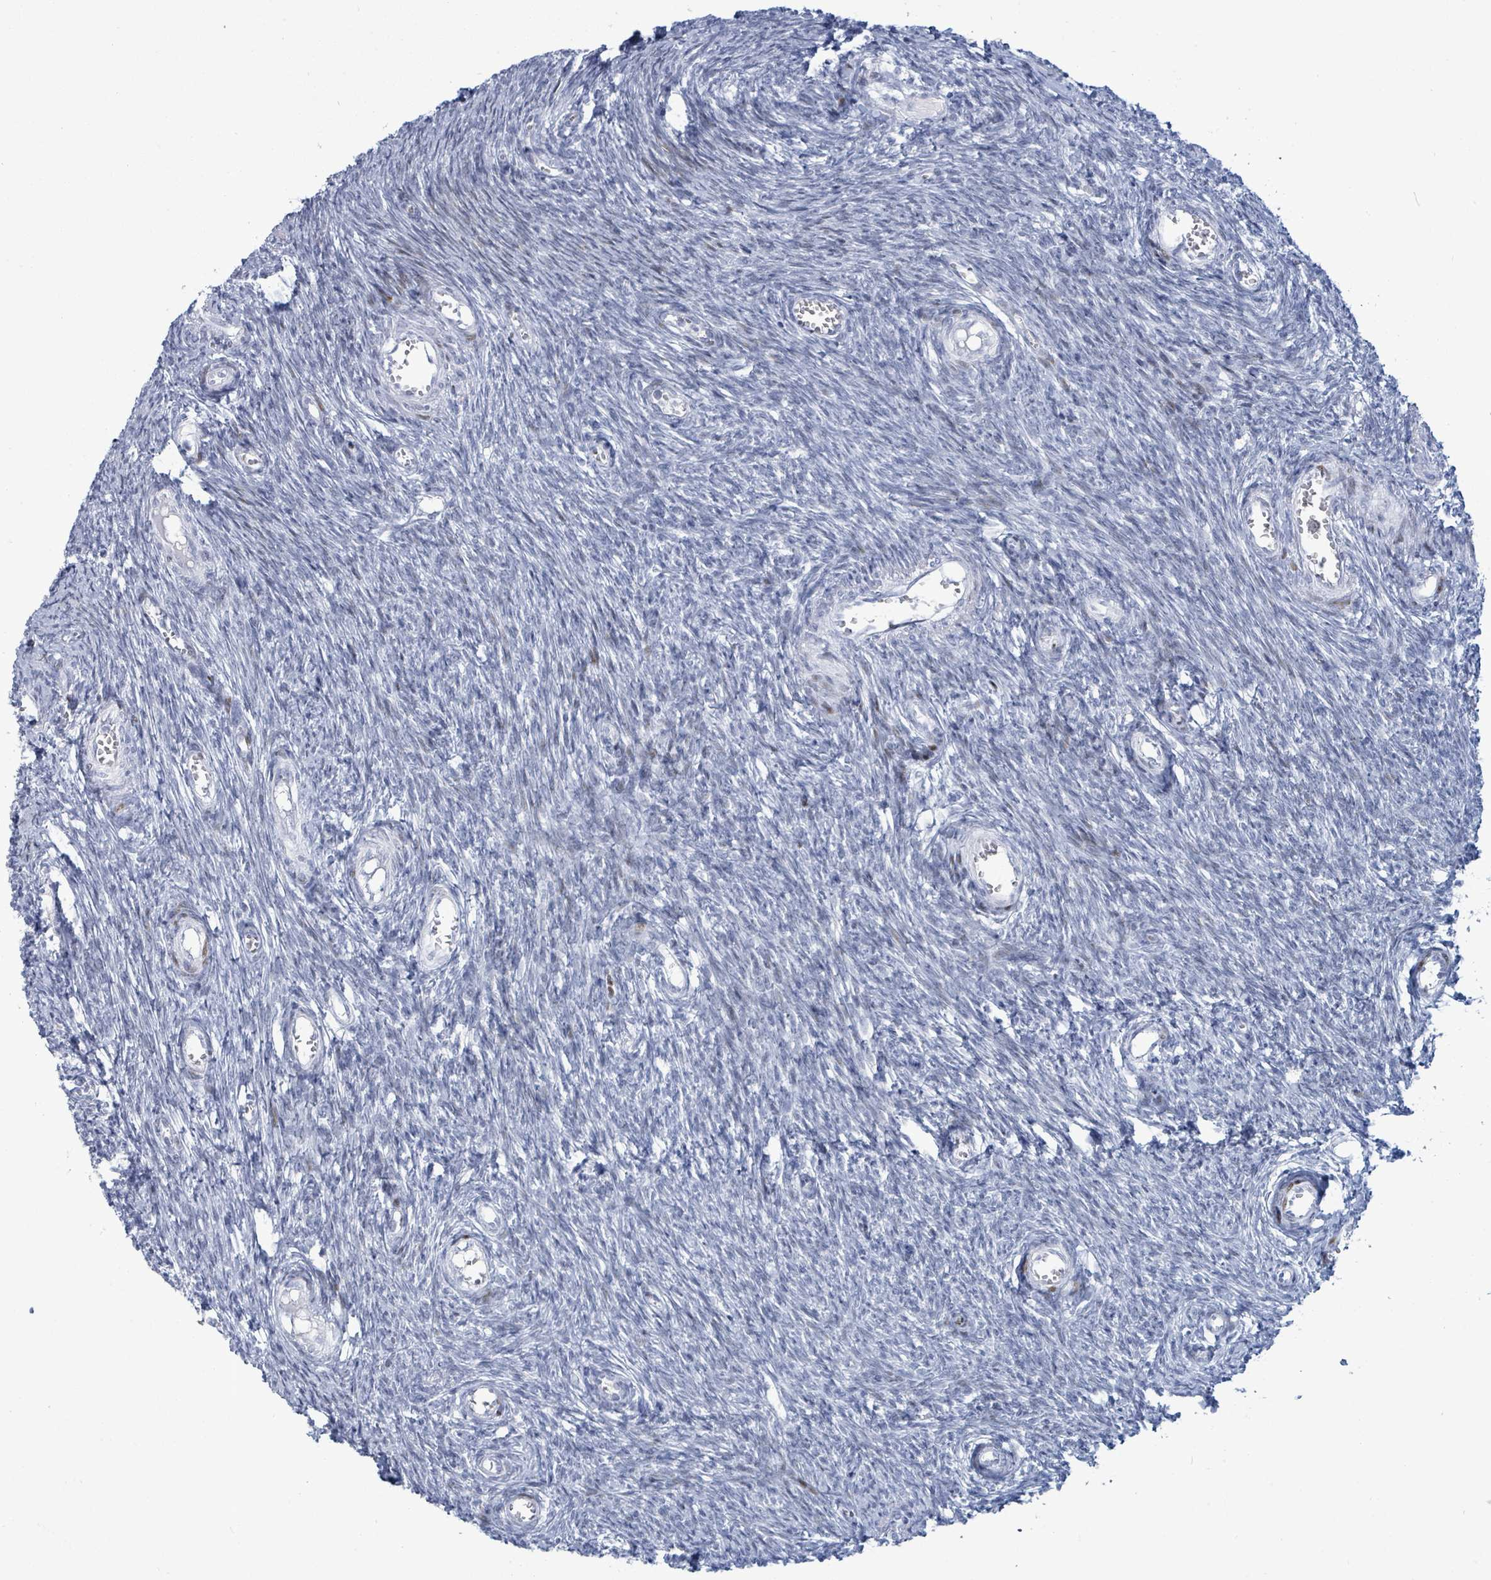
{"staining": {"intensity": "weak", "quantity": "<25%", "location": "nuclear"}, "tissue": "ovary", "cell_type": "Ovarian stroma cells", "image_type": "normal", "snomed": [{"axis": "morphology", "description": "Normal tissue, NOS"}, {"axis": "topography", "description": "Ovary"}], "caption": "High magnification brightfield microscopy of benign ovary stained with DAB (brown) and counterstained with hematoxylin (blue): ovarian stroma cells show no significant expression. Brightfield microscopy of immunohistochemistry (IHC) stained with DAB (3,3'-diaminobenzidine) (brown) and hematoxylin (blue), captured at high magnification.", "gene": "MALL", "patient": {"sex": "female", "age": 44}}